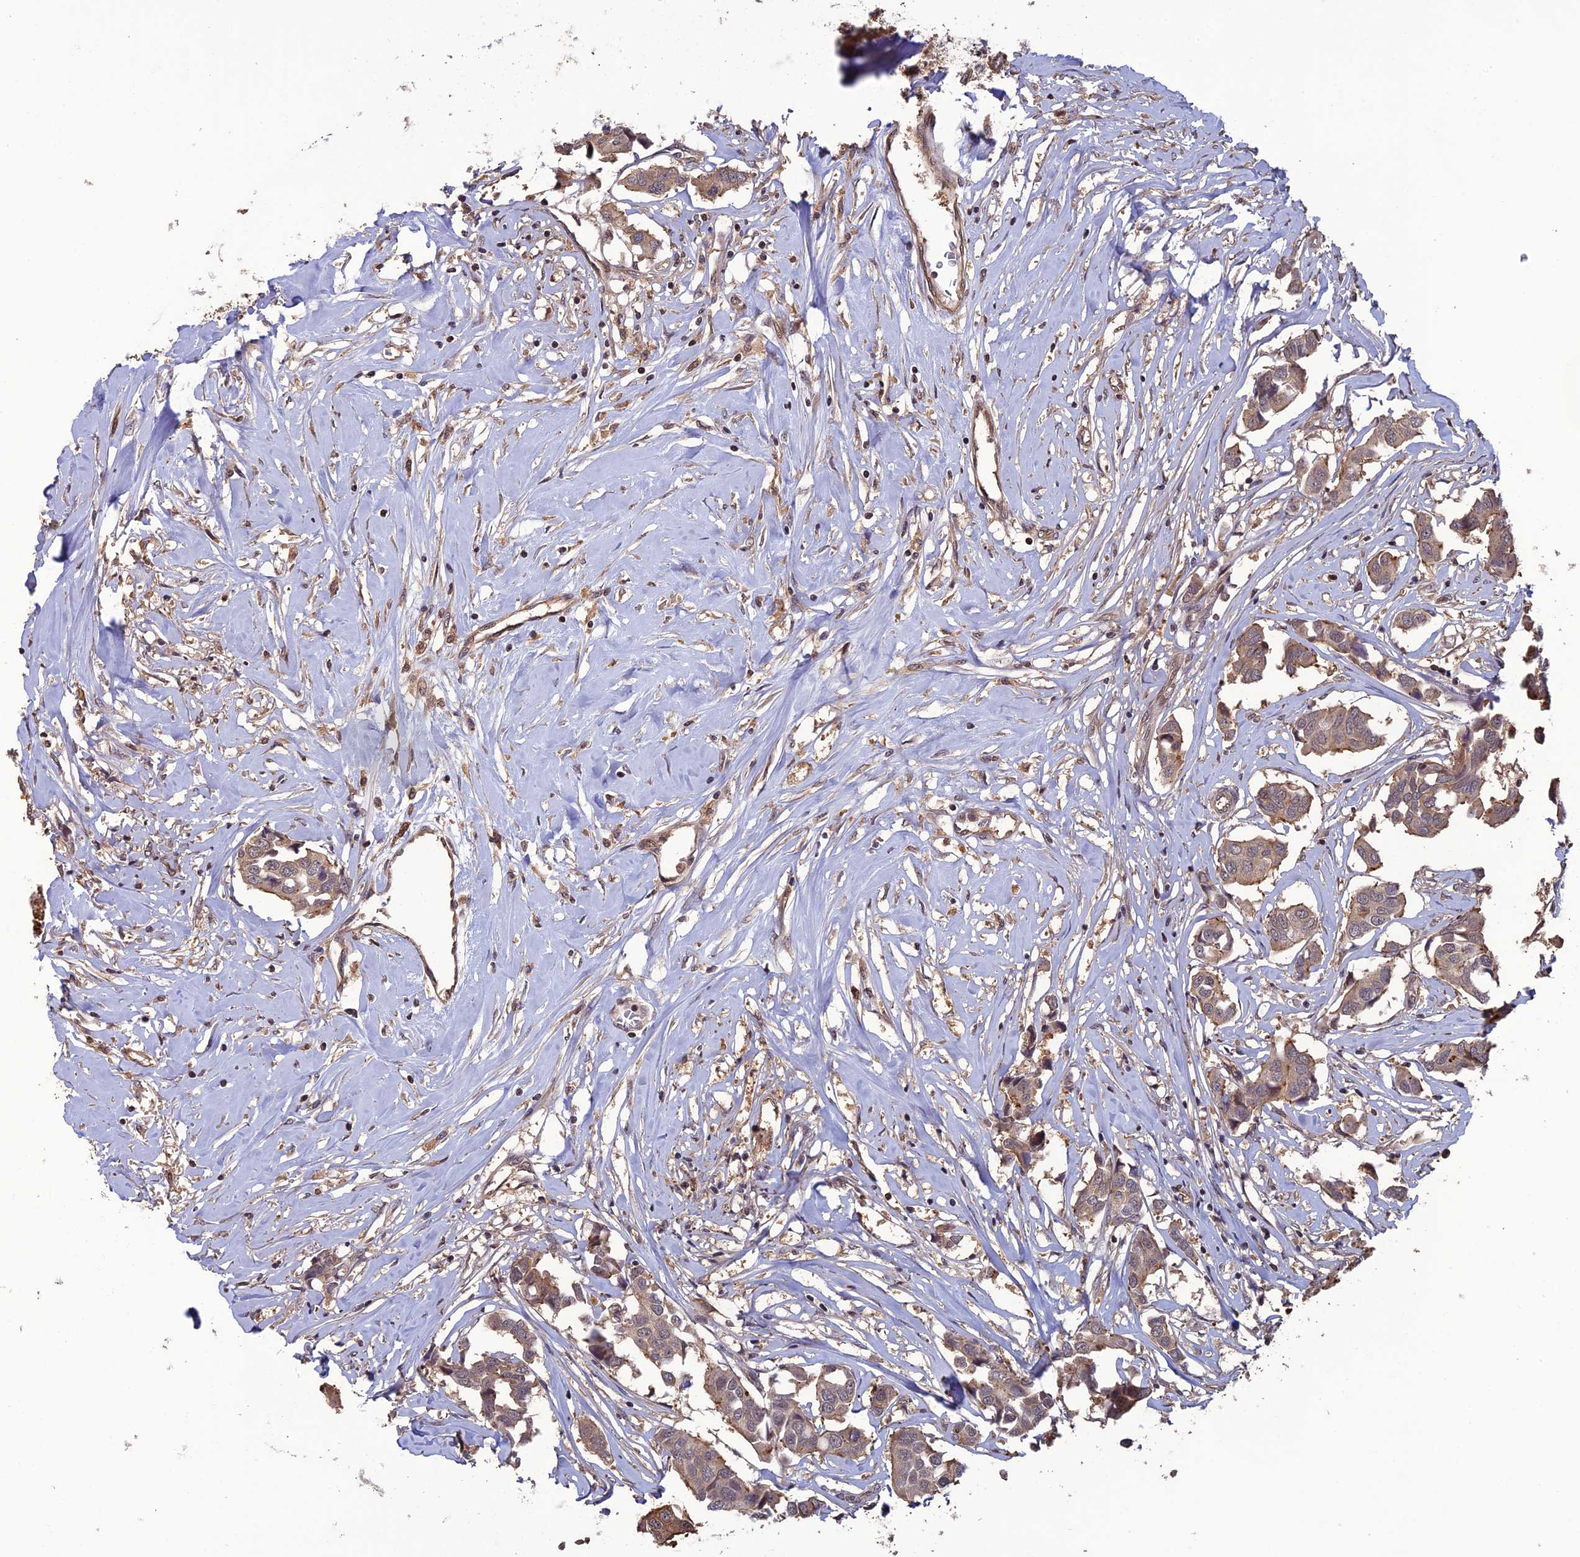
{"staining": {"intensity": "weak", "quantity": ">75%", "location": "cytoplasmic/membranous"}, "tissue": "breast cancer", "cell_type": "Tumor cells", "image_type": "cancer", "snomed": [{"axis": "morphology", "description": "Duct carcinoma"}, {"axis": "topography", "description": "Breast"}], "caption": "A brown stain labels weak cytoplasmic/membranous positivity of a protein in breast invasive ductal carcinoma tumor cells.", "gene": "LIN37", "patient": {"sex": "female", "age": 80}}